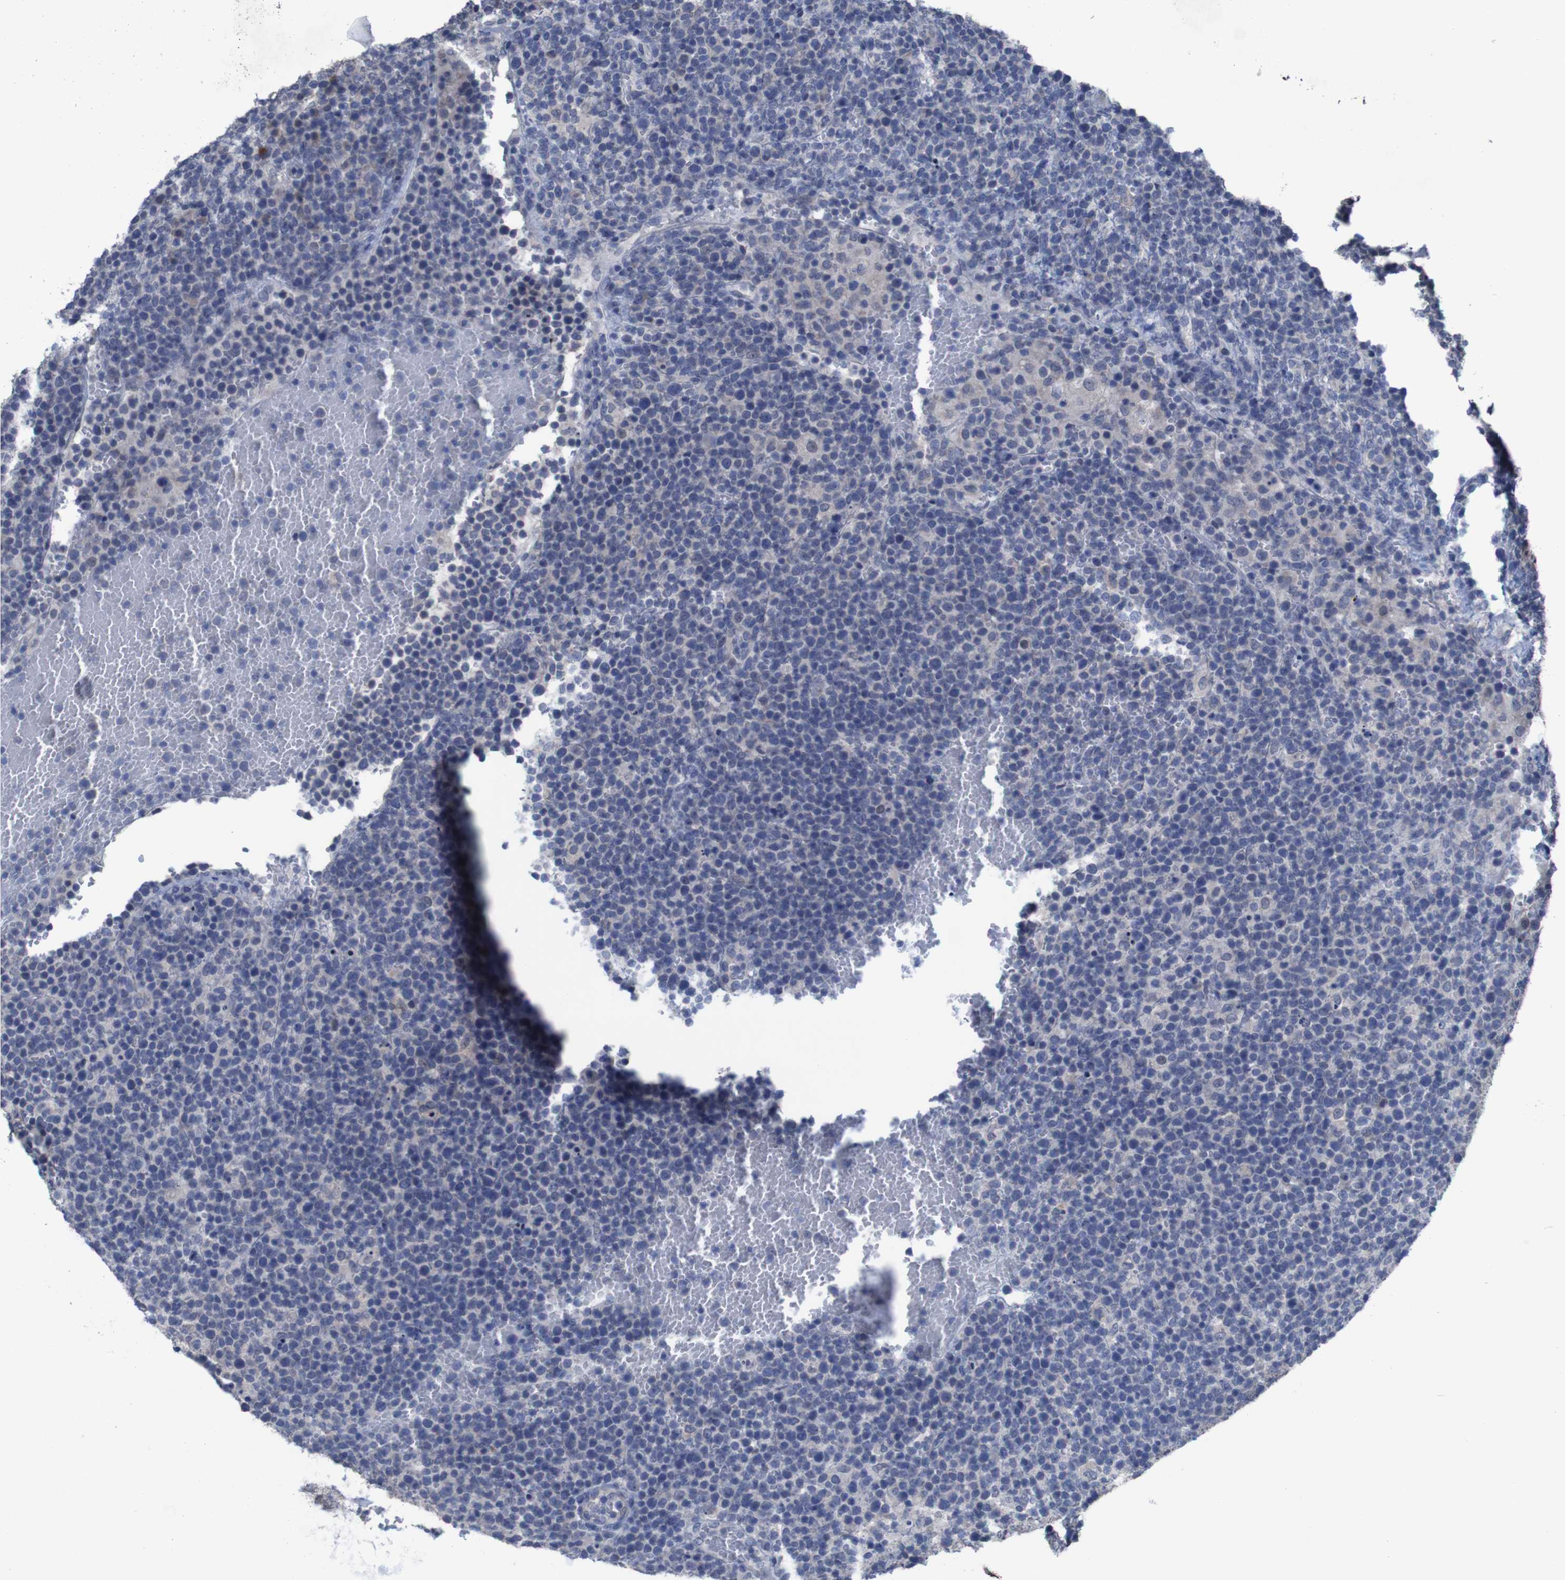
{"staining": {"intensity": "weak", "quantity": "<25%", "location": "cytoplasmic/membranous"}, "tissue": "lymphoma", "cell_type": "Tumor cells", "image_type": "cancer", "snomed": [{"axis": "morphology", "description": "Malignant lymphoma, non-Hodgkin's type, High grade"}, {"axis": "topography", "description": "Lymph node"}], "caption": "High power microscopy image of an immunohistochemistry (IHC) image of malignant lymphoma, non-Hodgkin's type (high-grade), revealing no significant positivity in tumor cells.", "gene": "CLDN18", "patient": {"sex": "male", "age": 61}}